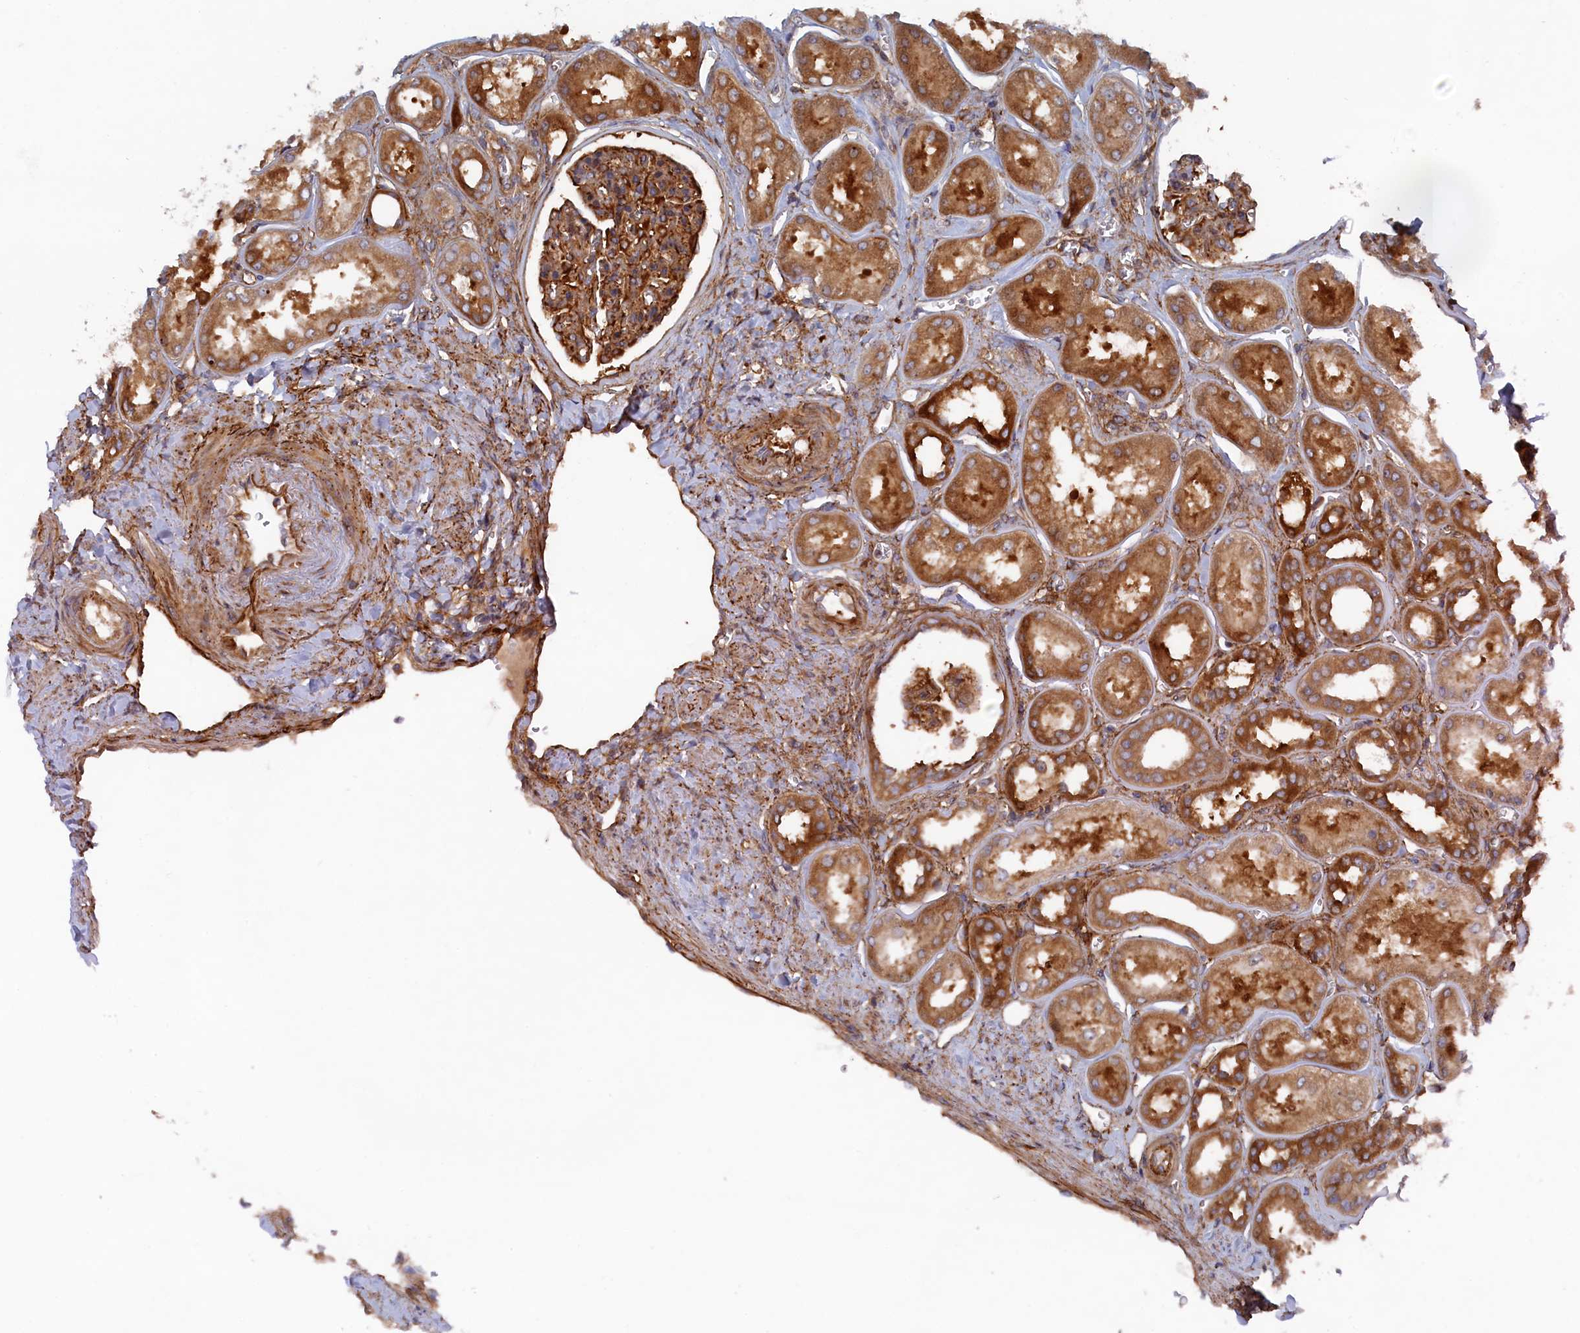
{"staining": {"intensity": "moderate", "quantity": ">75%", "location": "cytoplasmic/membranous"}, "tissue": "kidney", "cell_type": "Cells in glomeruli", "image_type": "normal", "snomed": [{"axis": "morphology", "description": "Normal tissue, NOS"}, {"axis": "morphology", "description": "Adenocarcinoma, NOS"}, {"axis": "topography", "description": "Kidney"}], "caption": "Human kidney stained for a protein (brown) displays moderate cytoplasmic/membranous positive staining in approximately >75% of cells in glomeruli.", "gene": "TMEM196", "patient": {"sex": "female", "age": 68}}